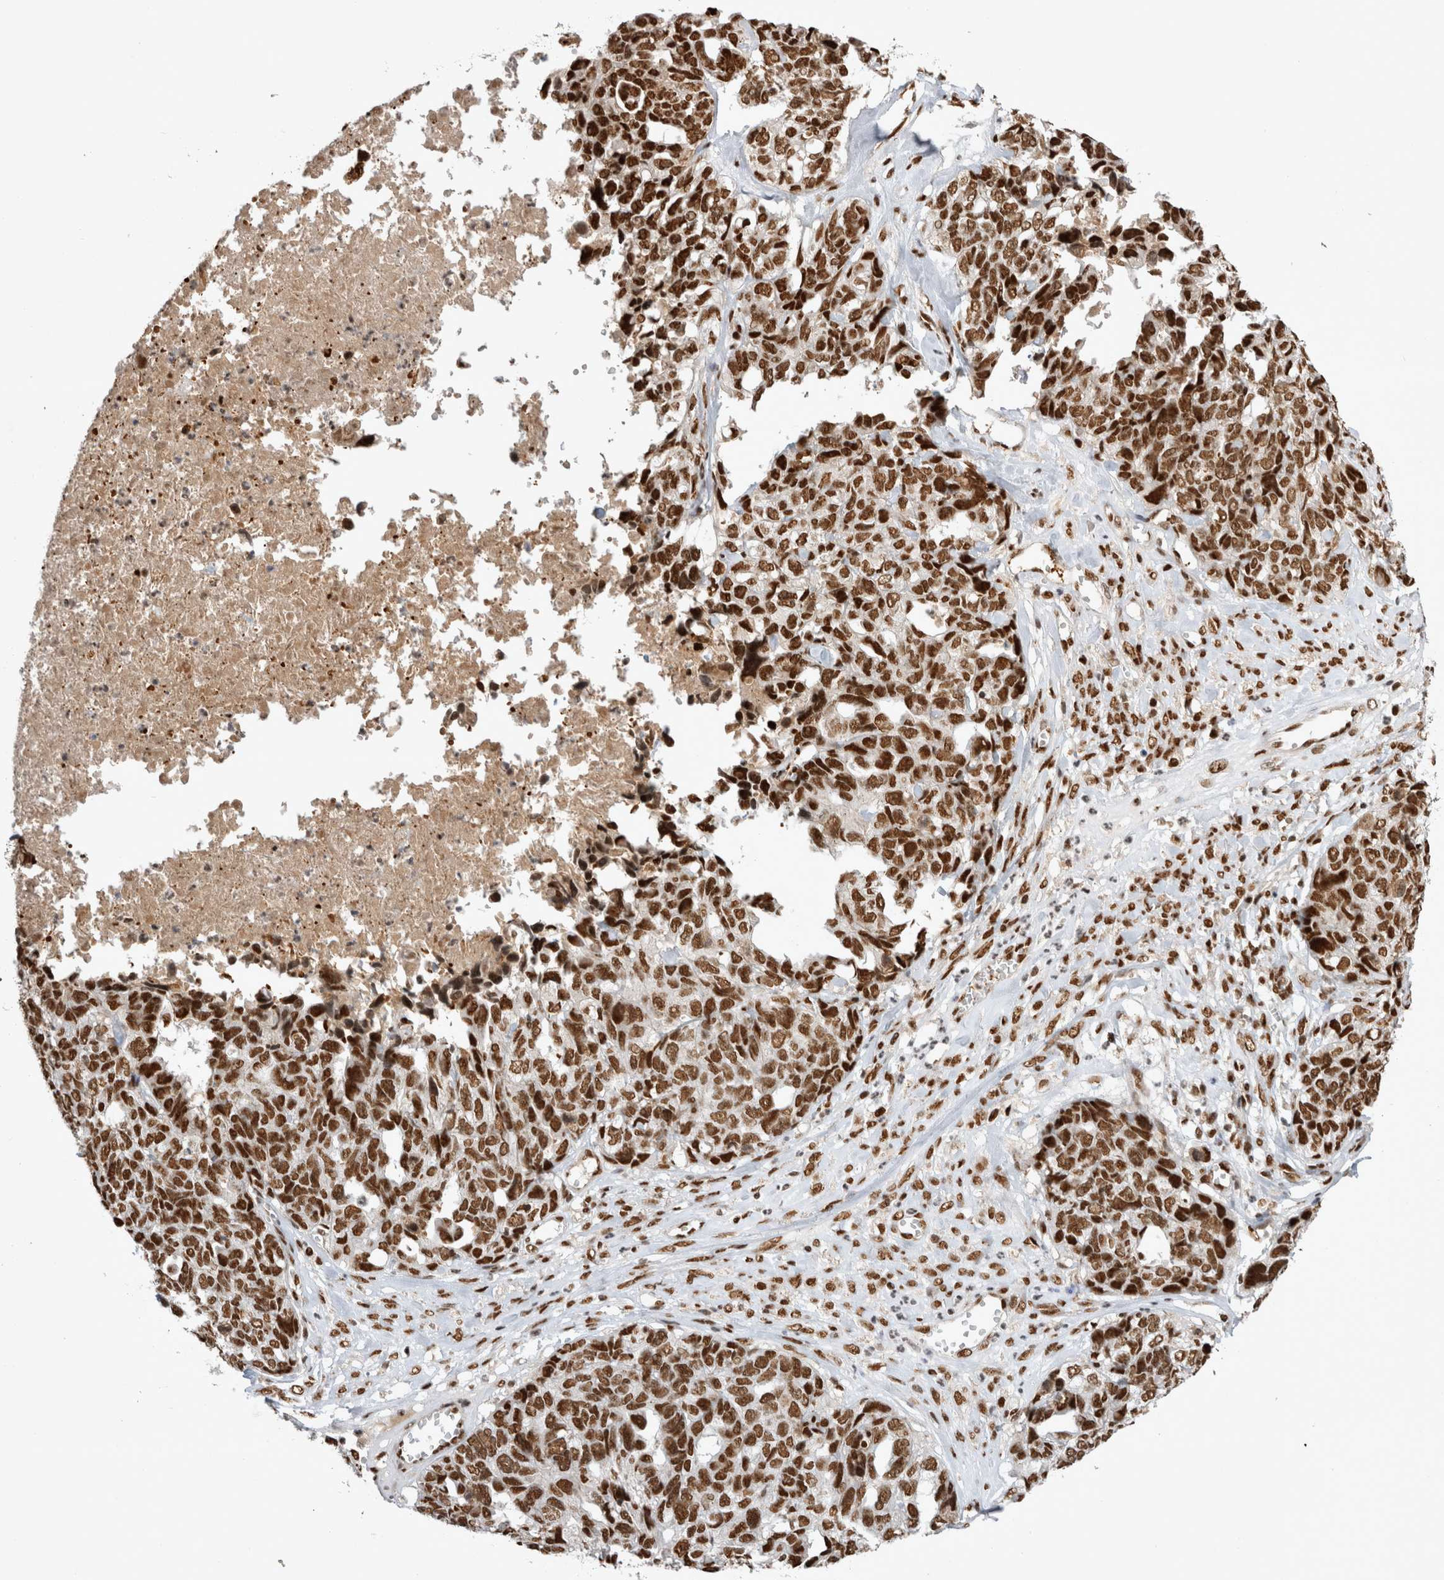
{"staining": {"intensity": "strong", "quantity": ">75%", "location": "nuclear"}, "tissue": "ovarian cancer", "cell_type": "Tumor cells", "image_type": "cancer", "snomed": [{"axis": "morphology", "description": "Cystadenocarcinoma, serous, NOS"}, {"axis": "topography", "description": "Ovary"}], "caption": "Human serous cystadenocarcinoma (ovarian) stained for a protein (brown) displays strong nuclear positive positivity in approximately >75% of tumor cells.", "gene": "EYA2", "patient": {"sex": "female", "age": 79}}